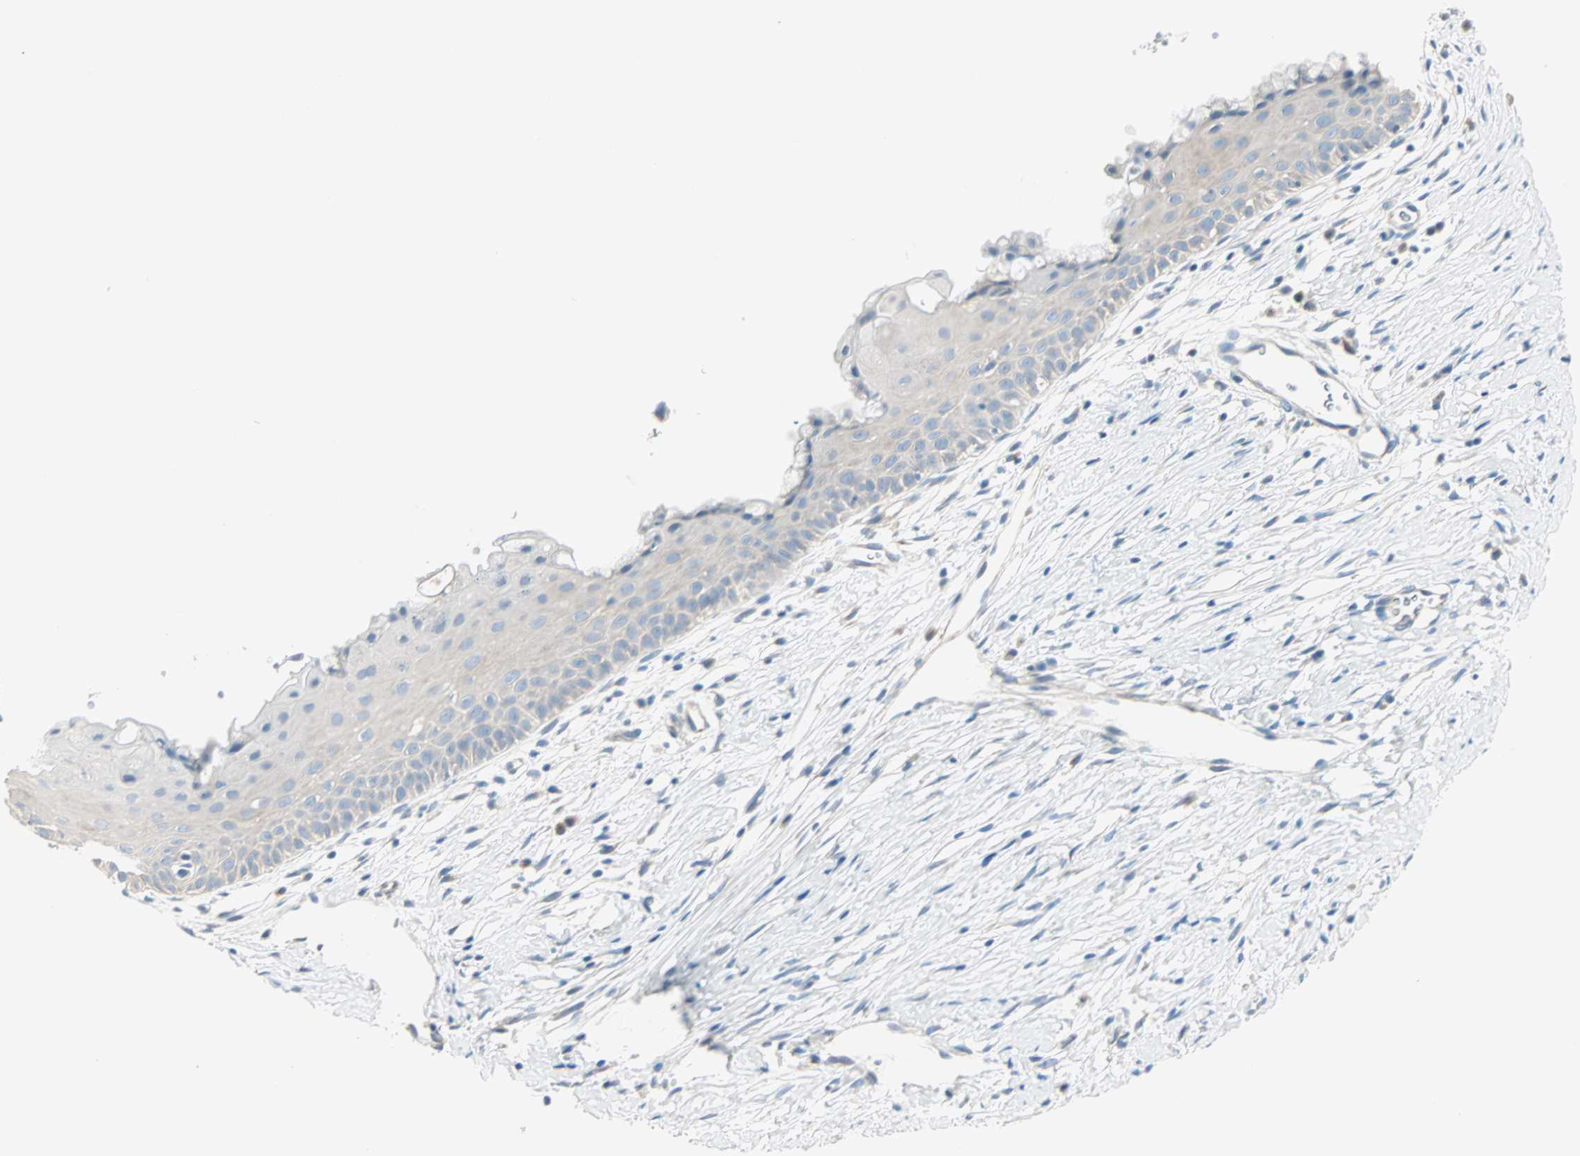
{"staining": {"intensity": "negative", "quantity": "none", "location": "none"}, "tissue": "cervix", "cell_type": "Glandular cells", "image_type": "normal", "snomed": [{"axis": "morphology", "description": "Normal tissue, NOS"}, {"axis": "topography", "description": "Cervix"}], "caption": "The micrograph shows no staining of glandular cells in benign cervix. The staining is performed using DAB brown chromogen with nuclei counter-stained in using hematoxylin.", "gene": "SULT1C2", "patient": {"sex": "female", "age": 39}}